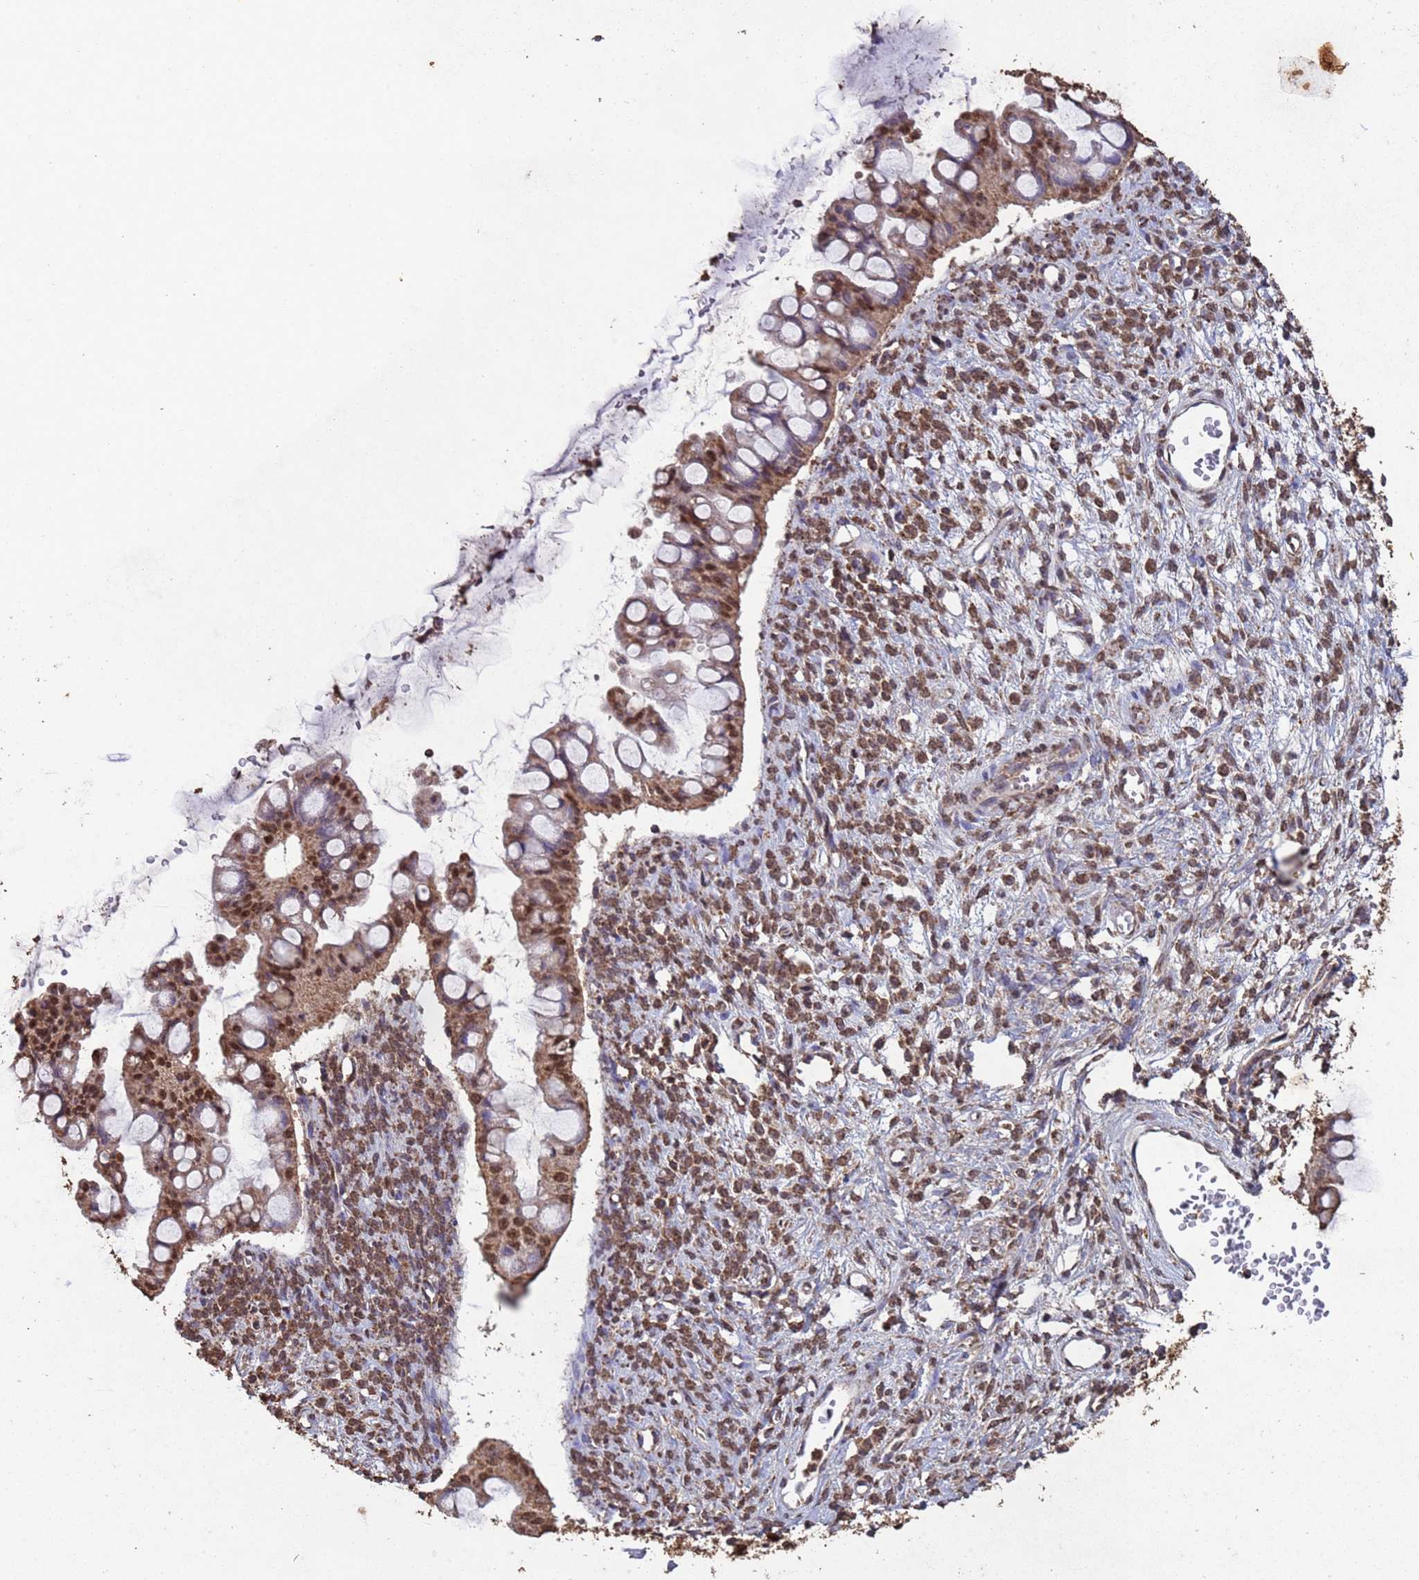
{"staining": {"intensity": "moderate", "quantity": ">75%", "location": "cytoplasmic/membranous,nuclear"}, "tissue": "ovarian cancer", "cell_type": "Tumor cells", "image_type": "cancer", "snomed": [{"axis": "morphology", "description": "Cystadenocarcinoma, mucinous, NOS"}, {"axis": "topography", "description": "Ovary"}], "caption": "IHC (DAB (3,3'-diaminobenzidine)) staining of ovarian cancer (mucinous cystadenocarcinoma) reveals moderate cytoplasmic/membranous and nuclear protein staining in about >75% of tumor cells.", "gene": "HDAC10", "patient": {"sex": "female", "age": 73}}